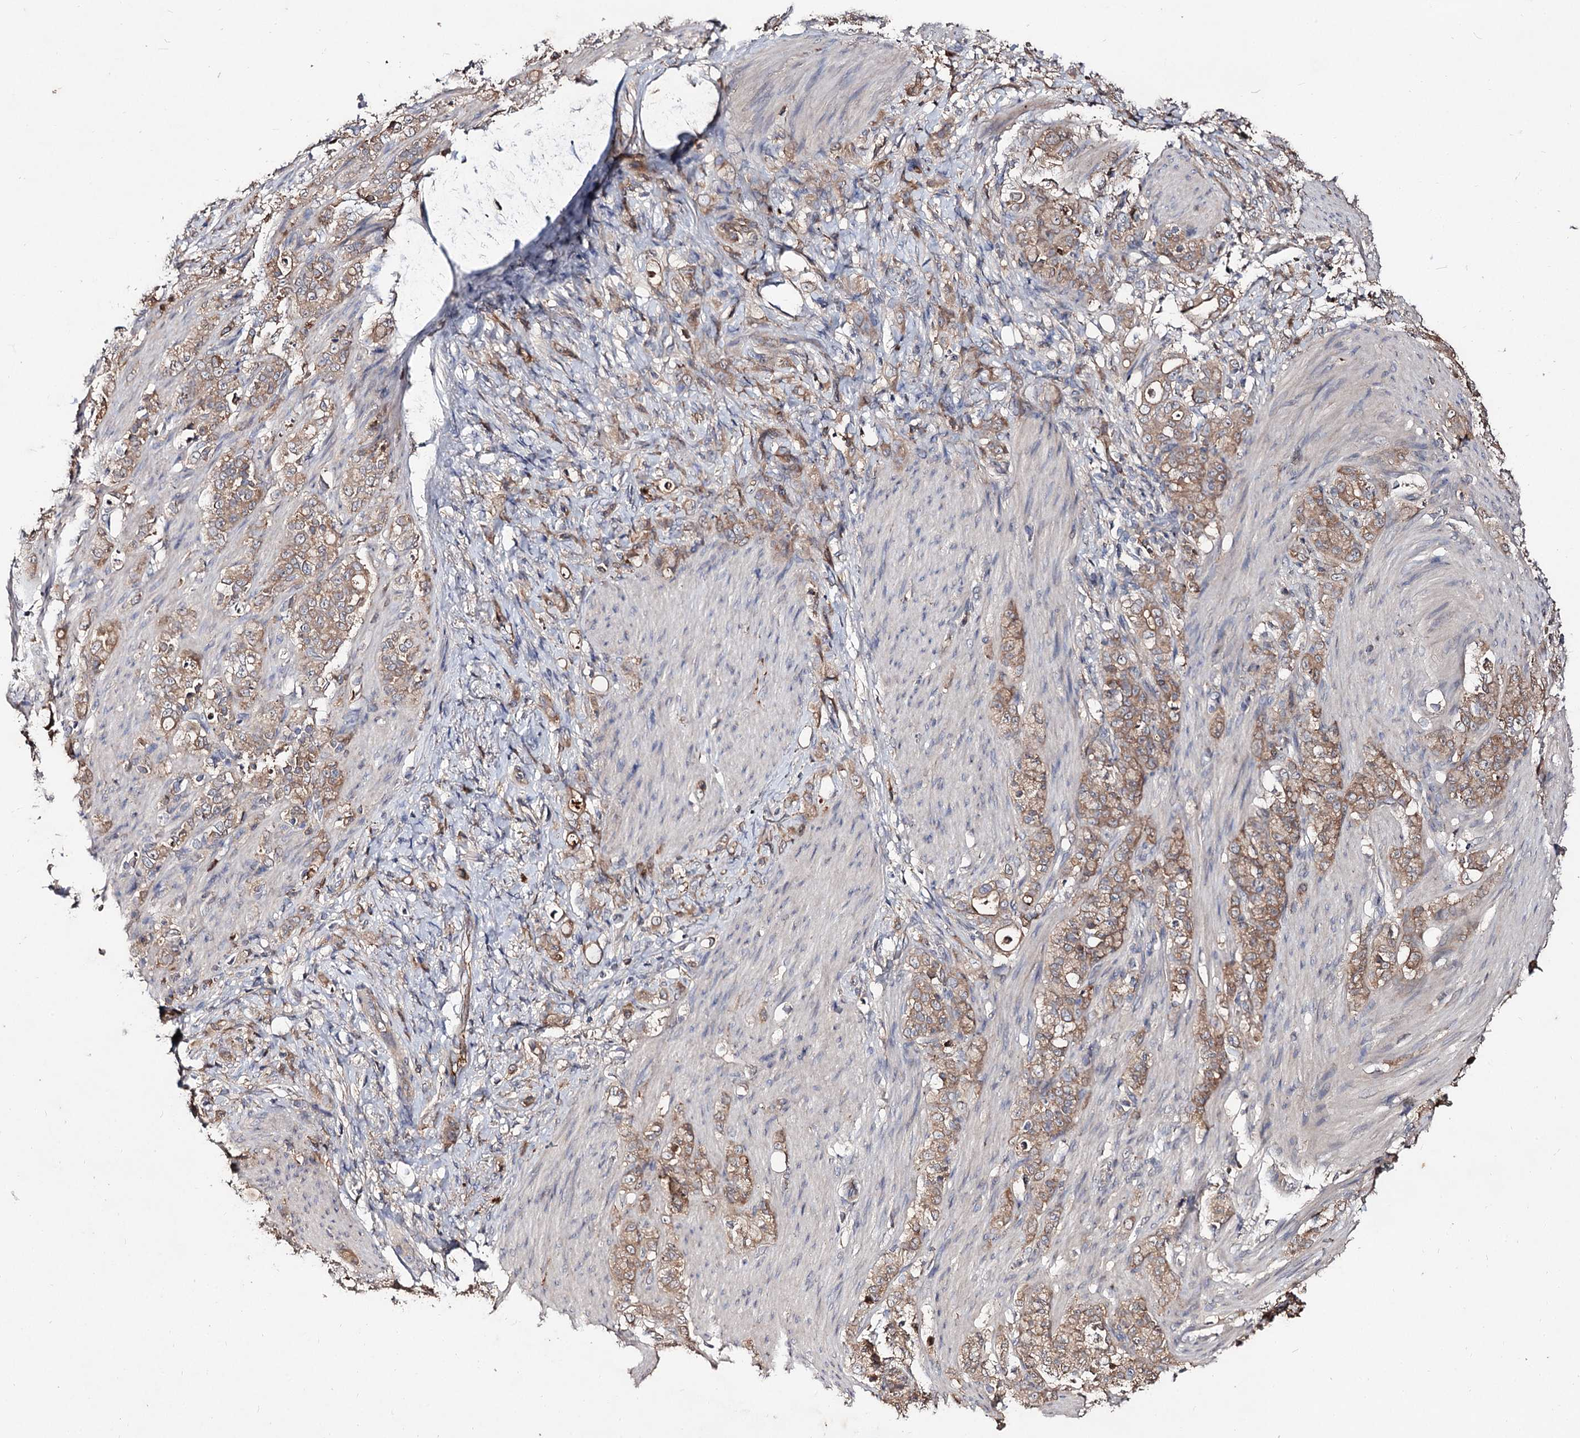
{"staining": {"intensity": "moderate", "quantity": ">75%", "location": "cytoplasmic/membranous"}, "tissue": "stomach cancer", "cell_type": "Tumor cells", "image_type": "cancer", "snomed": [{"axis": "morphology", "description": "Adenocarcinoma, NOS"}, {"axis": "topography", "description": "Stomach"}], "caption": "Immunohistochemical staining of human adenocarcinoma (stomach) demonstrates medium levels of moderate cytoplasmic/membranous protein expression in about >75% of tumor cells. The staining was performed using DAB to visualize the protein expression in brown, while the nuclei were stained in blue with hematoxylin (Magnification: 20x).", "gene": "ARFIP2", "patient": {"sex": "female", "age": 79}}